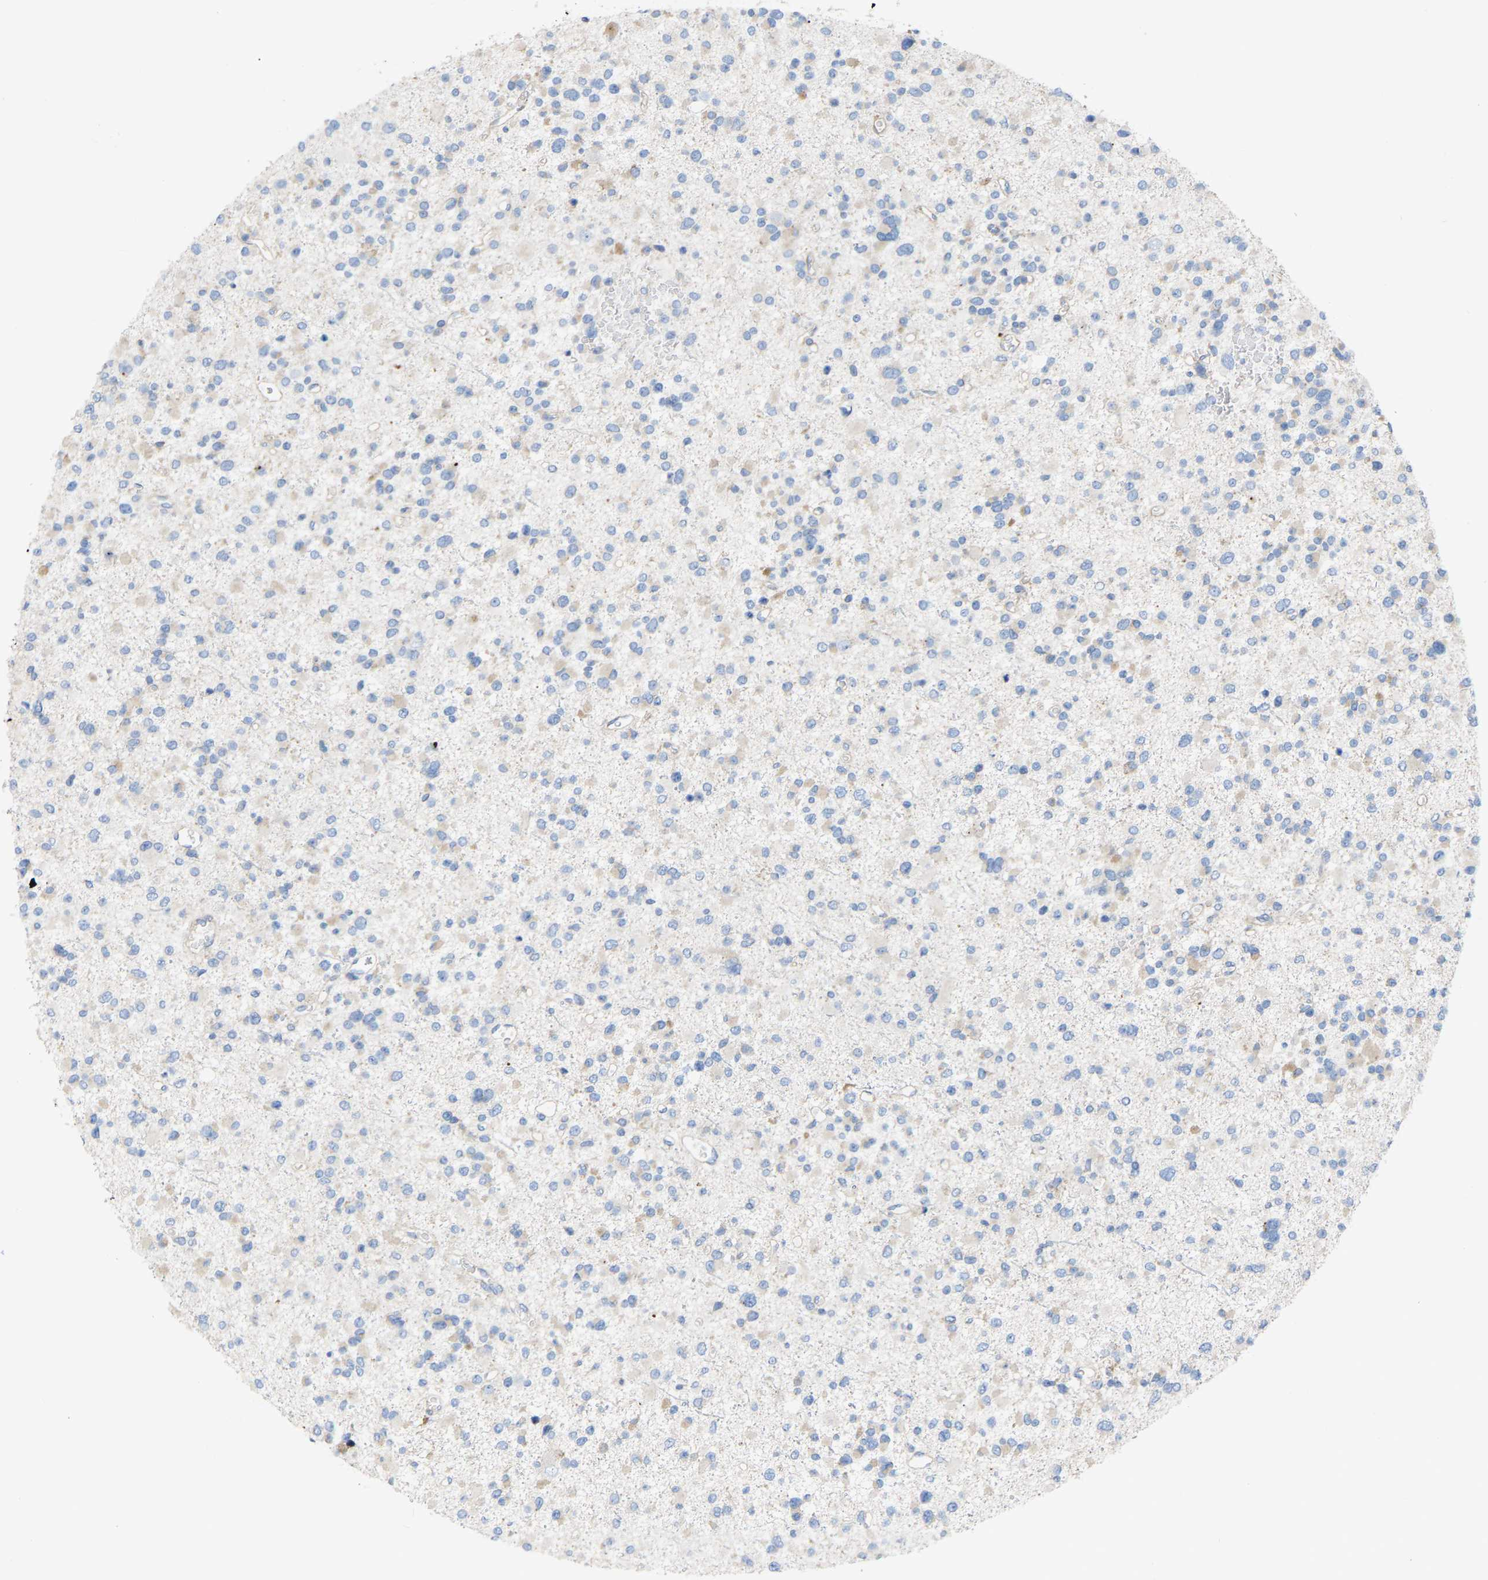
{"staining": {"intensity": "negative", "quantity": "none", "location": "none"}, "tissue": "glioma", "cell_type": "Tumor cells", "image_type": "cancer", "snomed": [{"axis": "morphology", "description": "Glioma, malignant, Low grade"}, {"axis": "topography", "description": "Brain"}], "caption": "Human malignant glioma (low-grade) stained for a protein using immunohistochemistry shows no staining in tumor cells.", "gene": "TOR1B", "patient": {"sex": "female", "age": 22}}